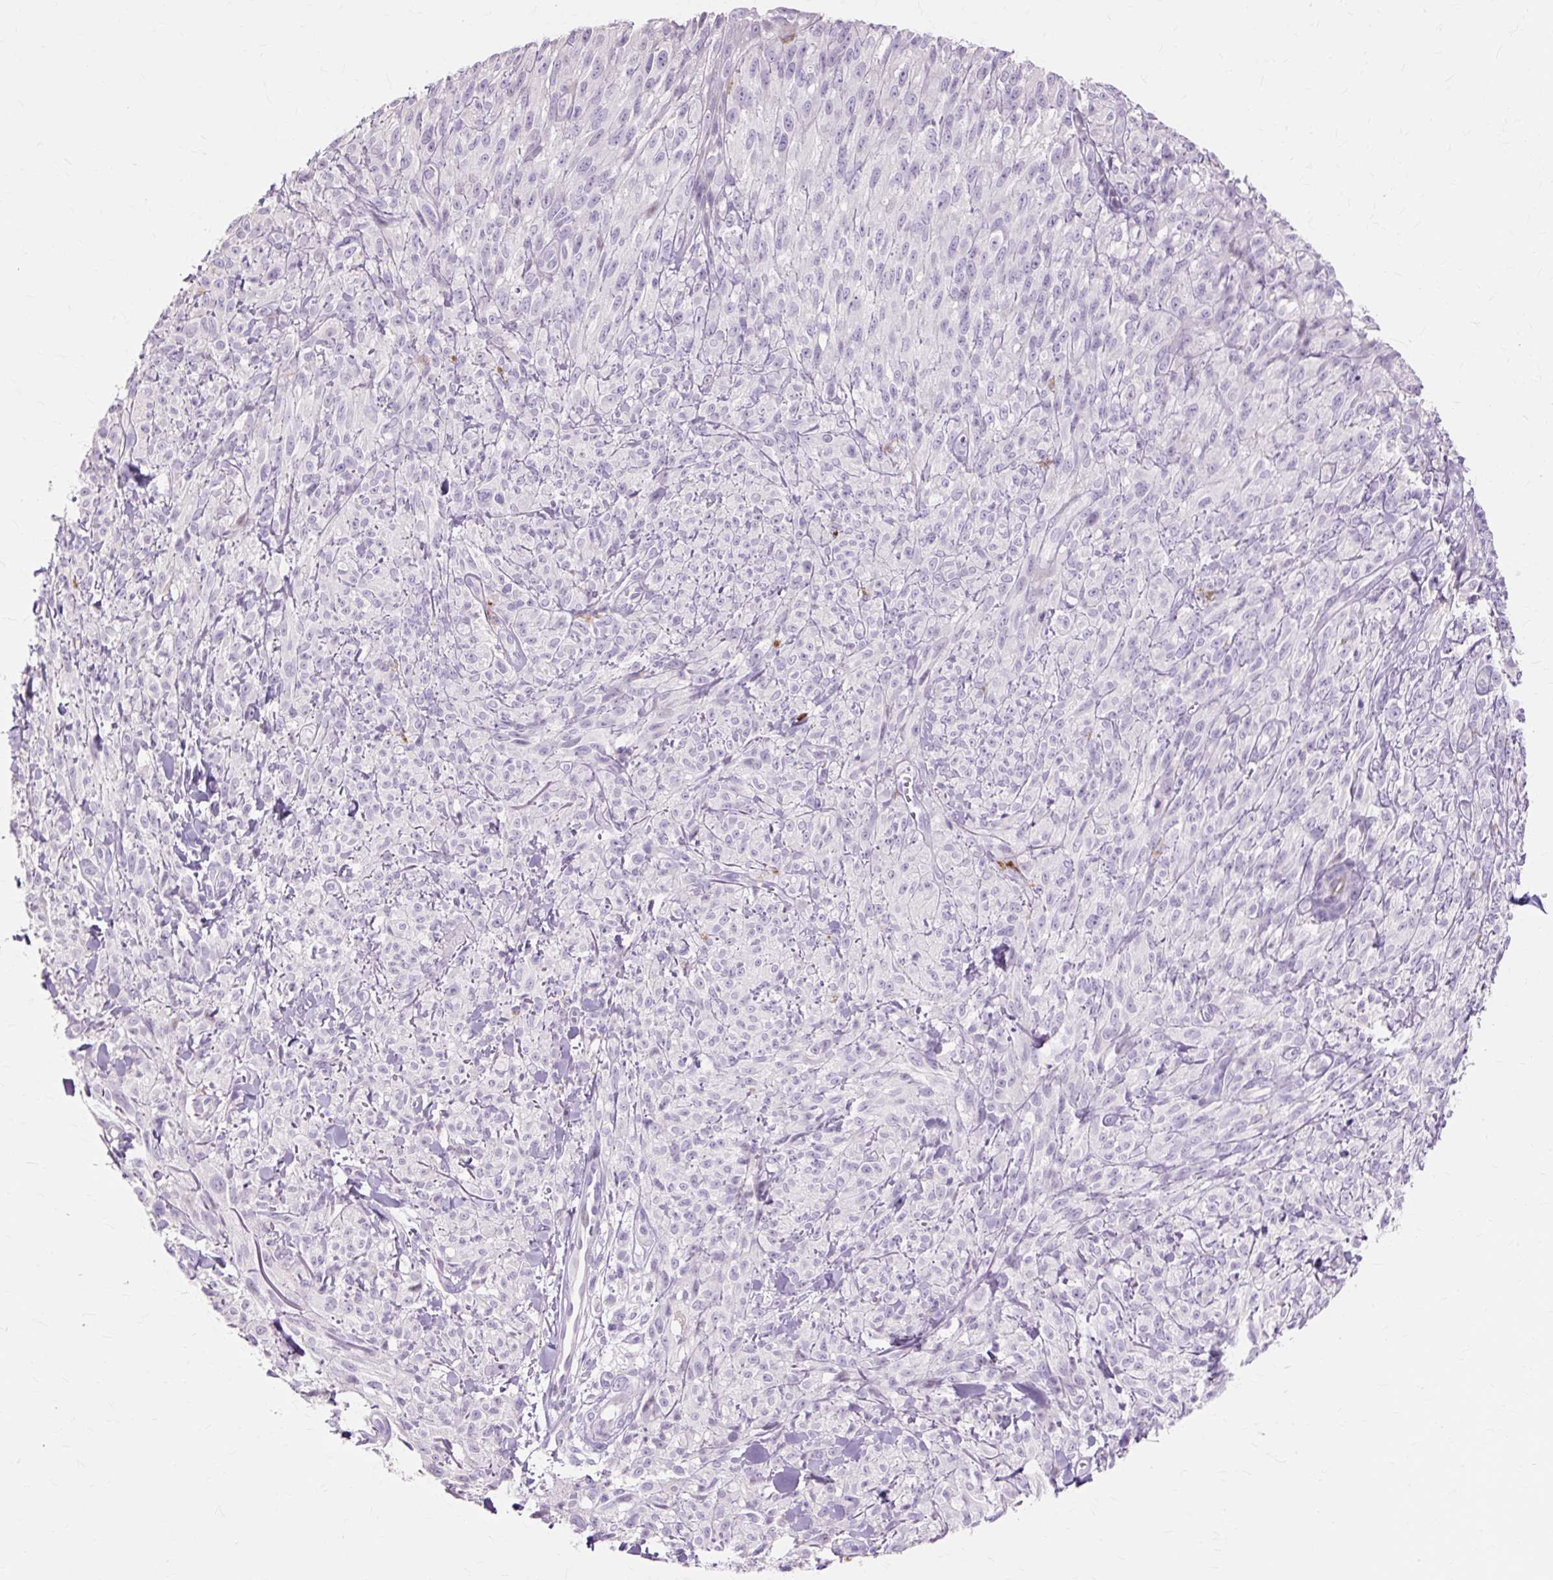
{"staining": {"intensity": "negative", "quantity": "none", "location": "none"}, "tissue": "melanoma", "cell_type": "Tumor cells", "image_type": "cancer", "snomed": [{"axis": "morphology", "description": "Malignant melanoma, NOS"}, {"axis": "topography", "description": "Skin of upper arm"}], "caption": "High power microscopy histopathology image of an immunohistochemistry (IHC) image of malignant melanoma, revealing no significant staining in tumor cells.", "gene": "IRX2", "patient": {"sex": "female", "age": 65}}